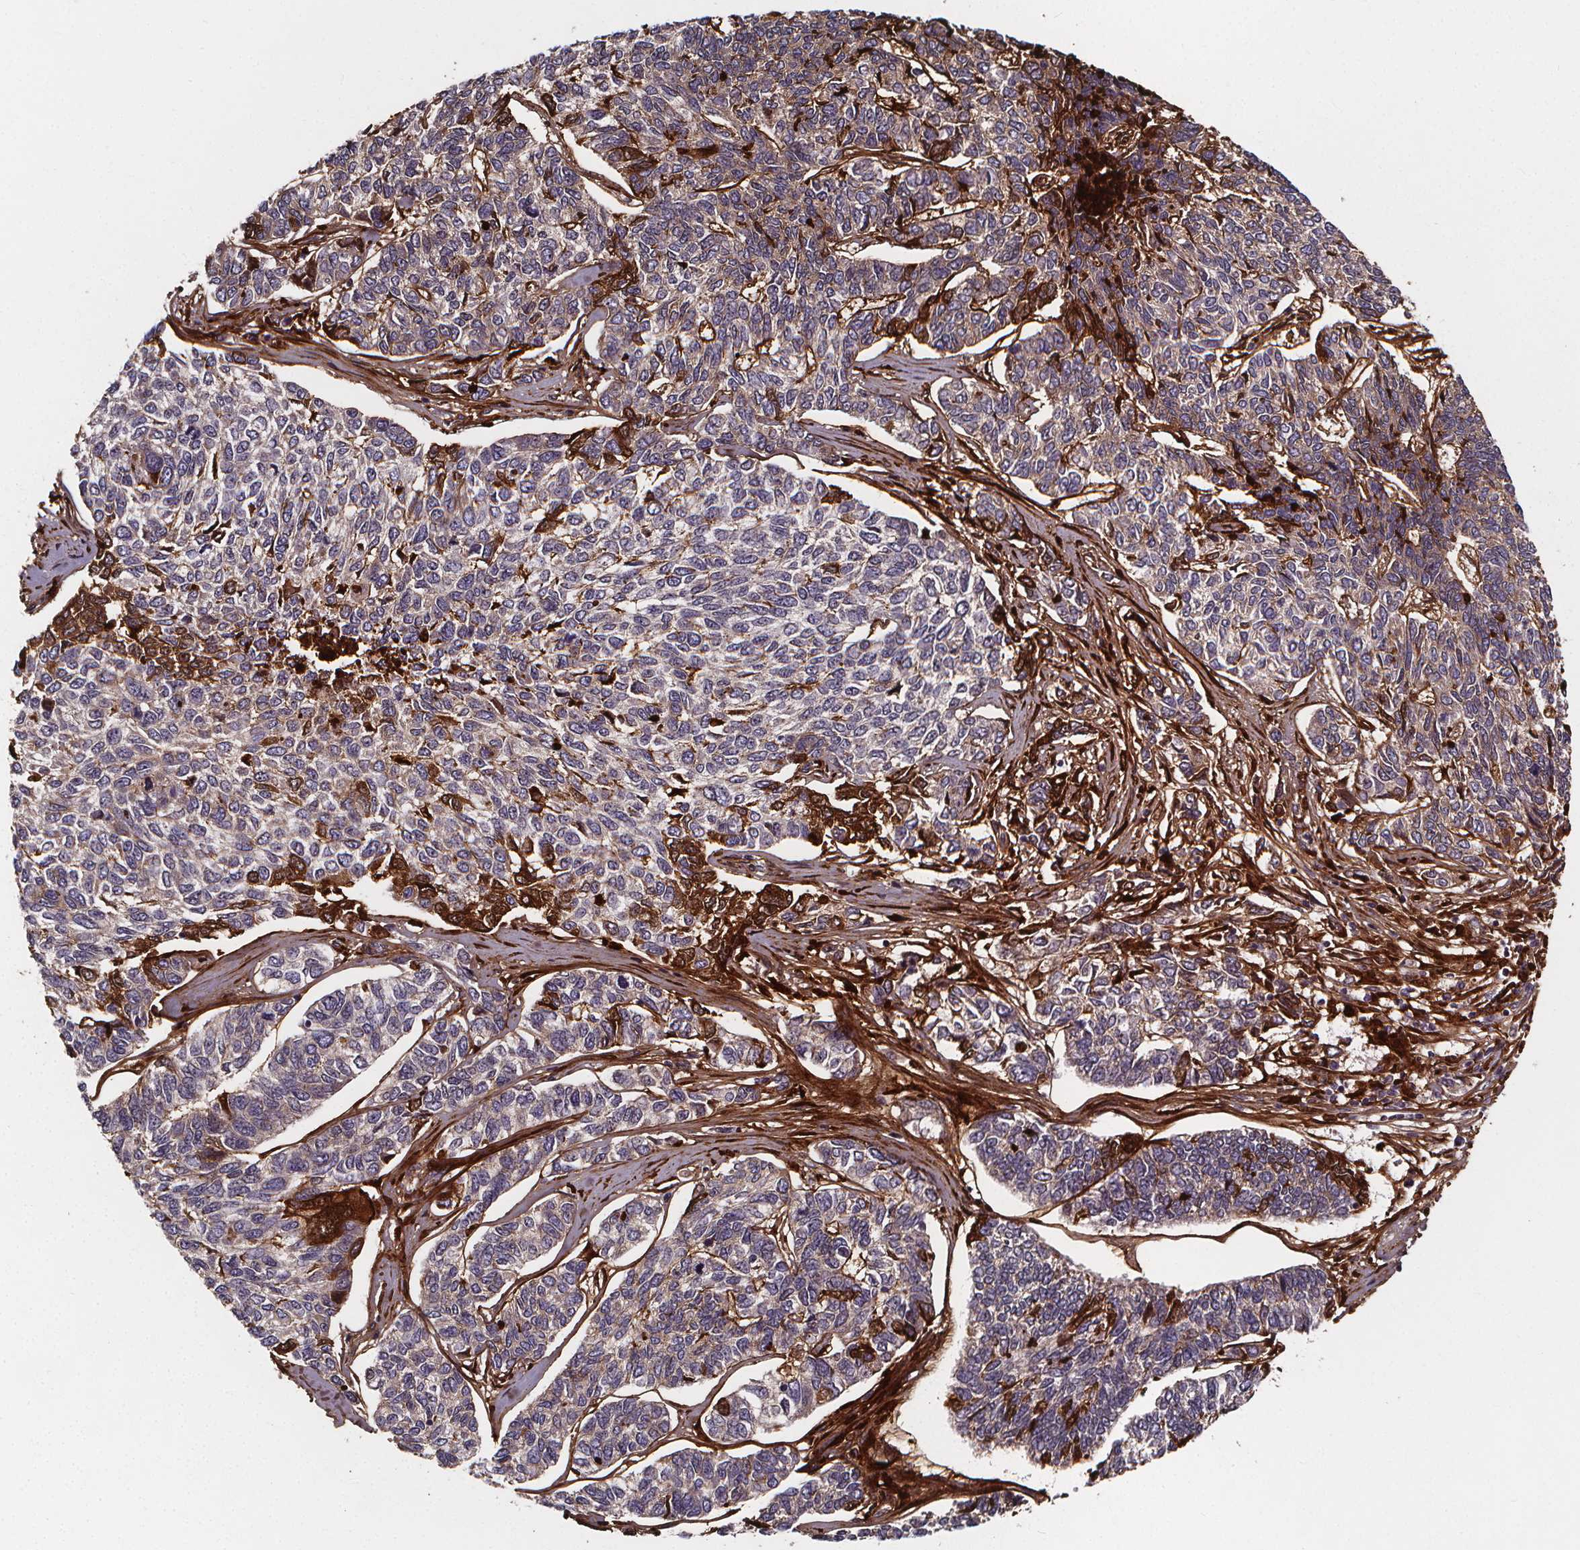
{"staining": {"intensity": "weak", "quantity": "<25%", "location": "cytoplasmic/membranous"}, "tissue": "skin cancer", "cell_type": "Tumor cells", "image_type": "cancer", "snomed": [{"axis": "morphology", "description": "Basal cell carcinoma"}, {"axis": "topography", "description": "Skin"}], "caption": "There is no significant expression in tumor cells of skin basal cell carcinoma.", "gene": "AEBP1", "patient": {"sex": "female", "age": 65}}